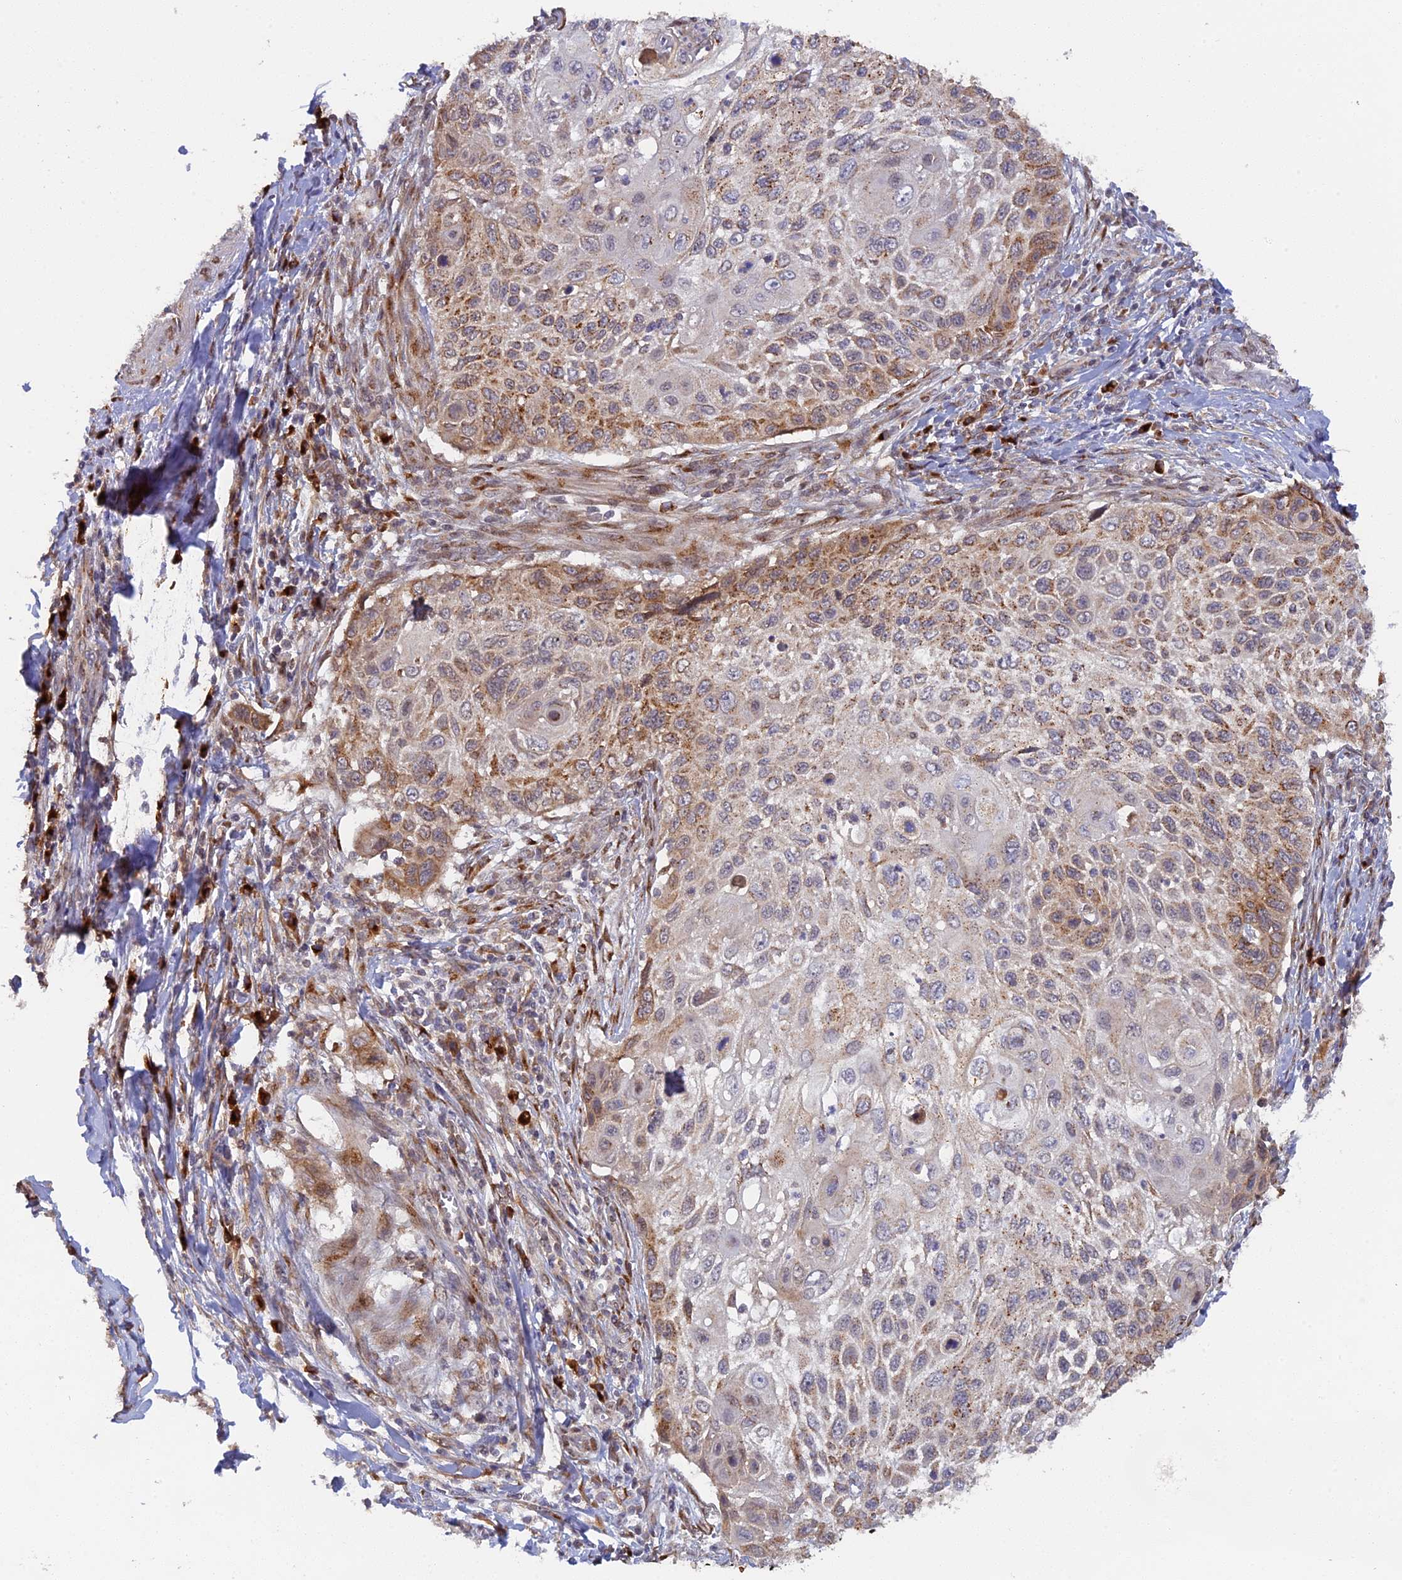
{"staining": {"intensity": "moderate", "quantity": "25%-75%", "location": "cytoplasmic/membranous"}, "tissue": "cervical cancer", "cell_type": "Tumor cells", "image_type": "cancer", "snomed": [{"axis": "morphology", "description": "Squamous cell carcinoma, NOS"}, {"axis": "topography", "description": "Cervix"}], "caption": "Tumor cells exhibit medium levels of moderate cytoplasmic/membranous positivity in approximately 25%-75% of cells in cervical squamous cell carcinoma.", "gene": "SNX17", "patient": {"sex": "female", "age": 70}}